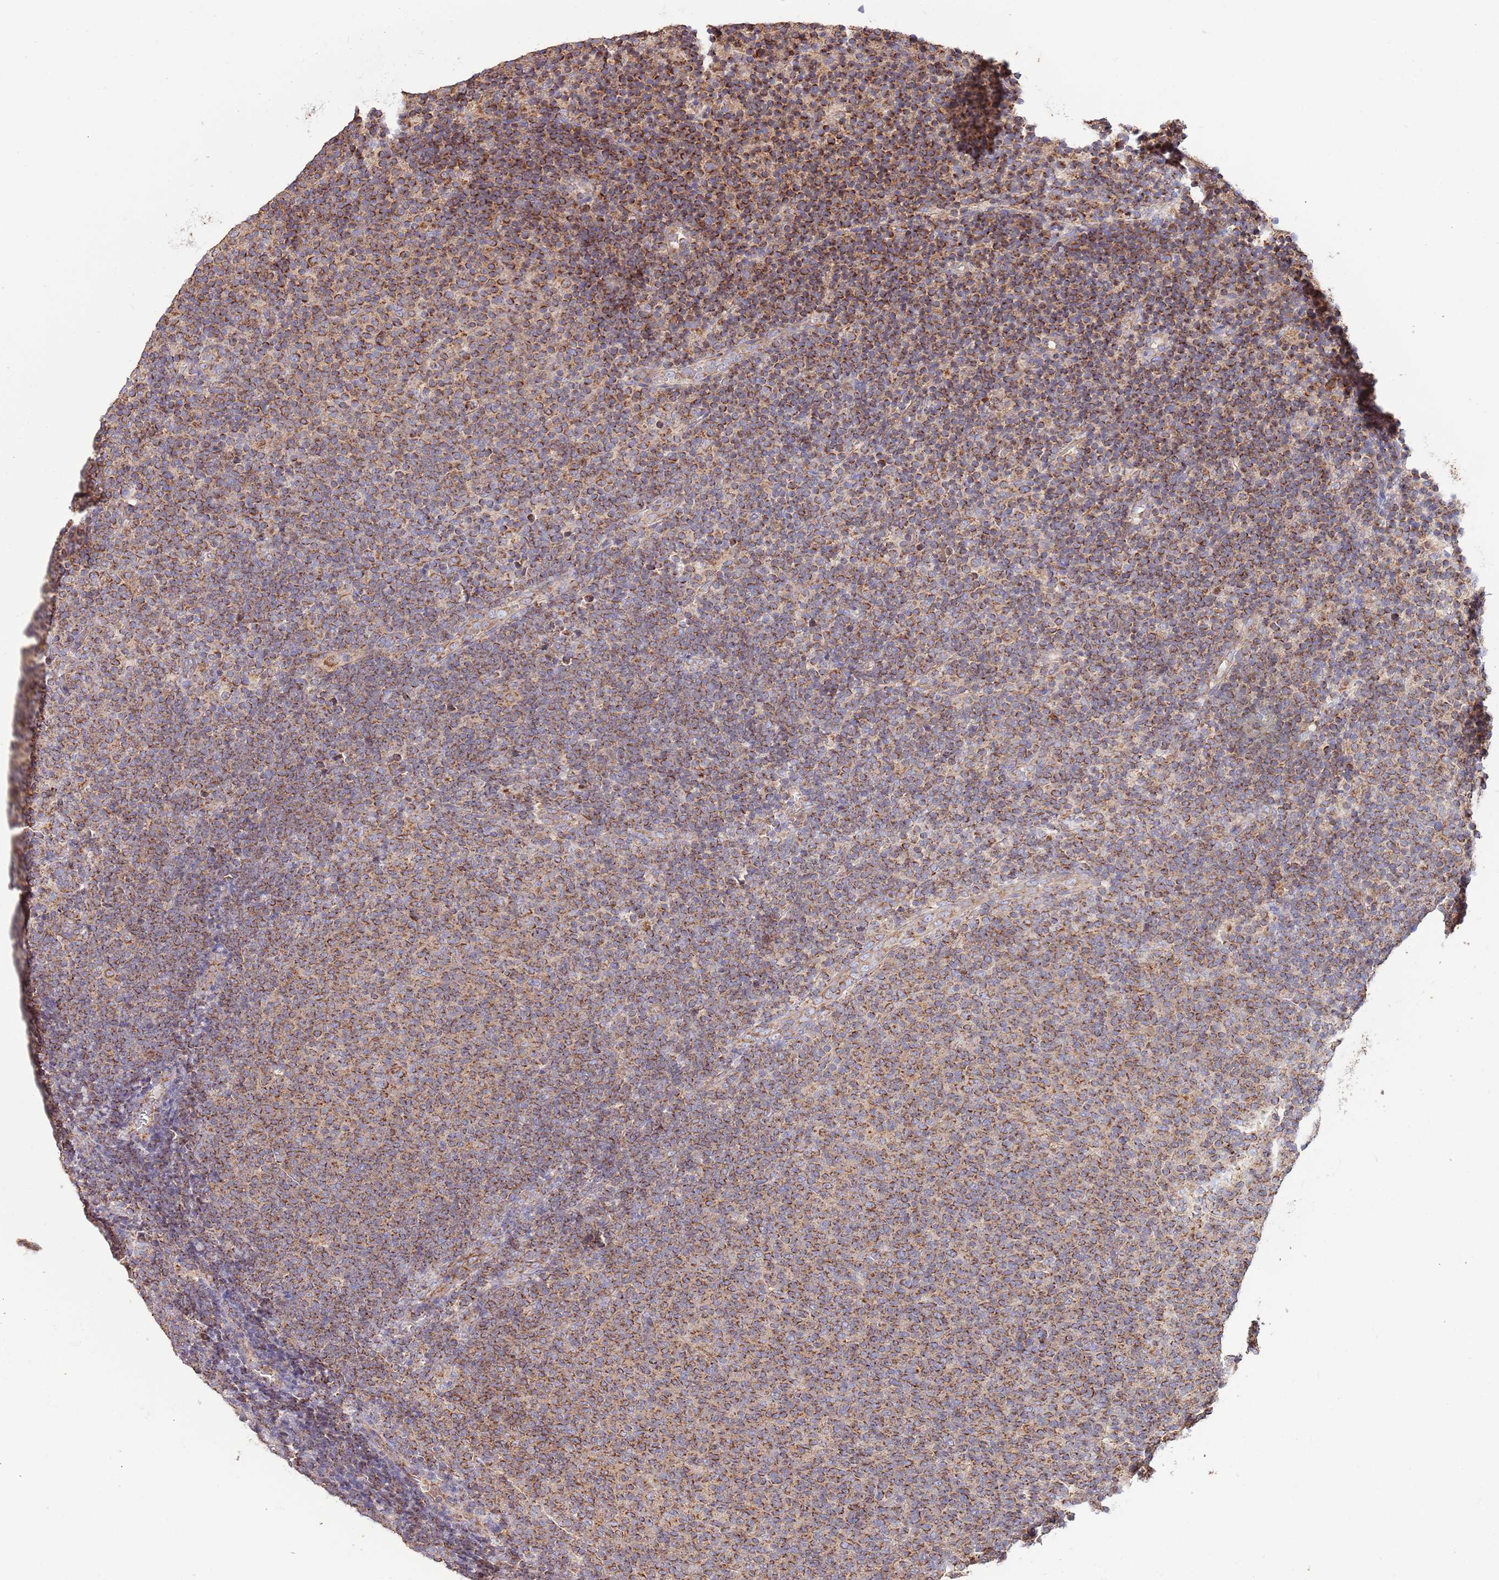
{"staining": {"intensity": "strong", "quantity": ">75%", "location": "cytoplasmic/membranous"}, "tissue": "lymphoma", "cell_type": "Tumor cells", "image_type": "cancer", "snomed": [{"axis": "morphology", "description": "Malignant lymphoma, non-Hodgkin's type, Low grade"}, {"axis": "topography", "description": "Lymph node"}], "caption": "There is high levels of strong cytoplasmic/membranous positivity in tumor cells of lymphoma, as demonstrated by immunohistochemical staining (brown color).", "gene": "DNAJA3", "patient": {"sex": "male", "age": 66}}